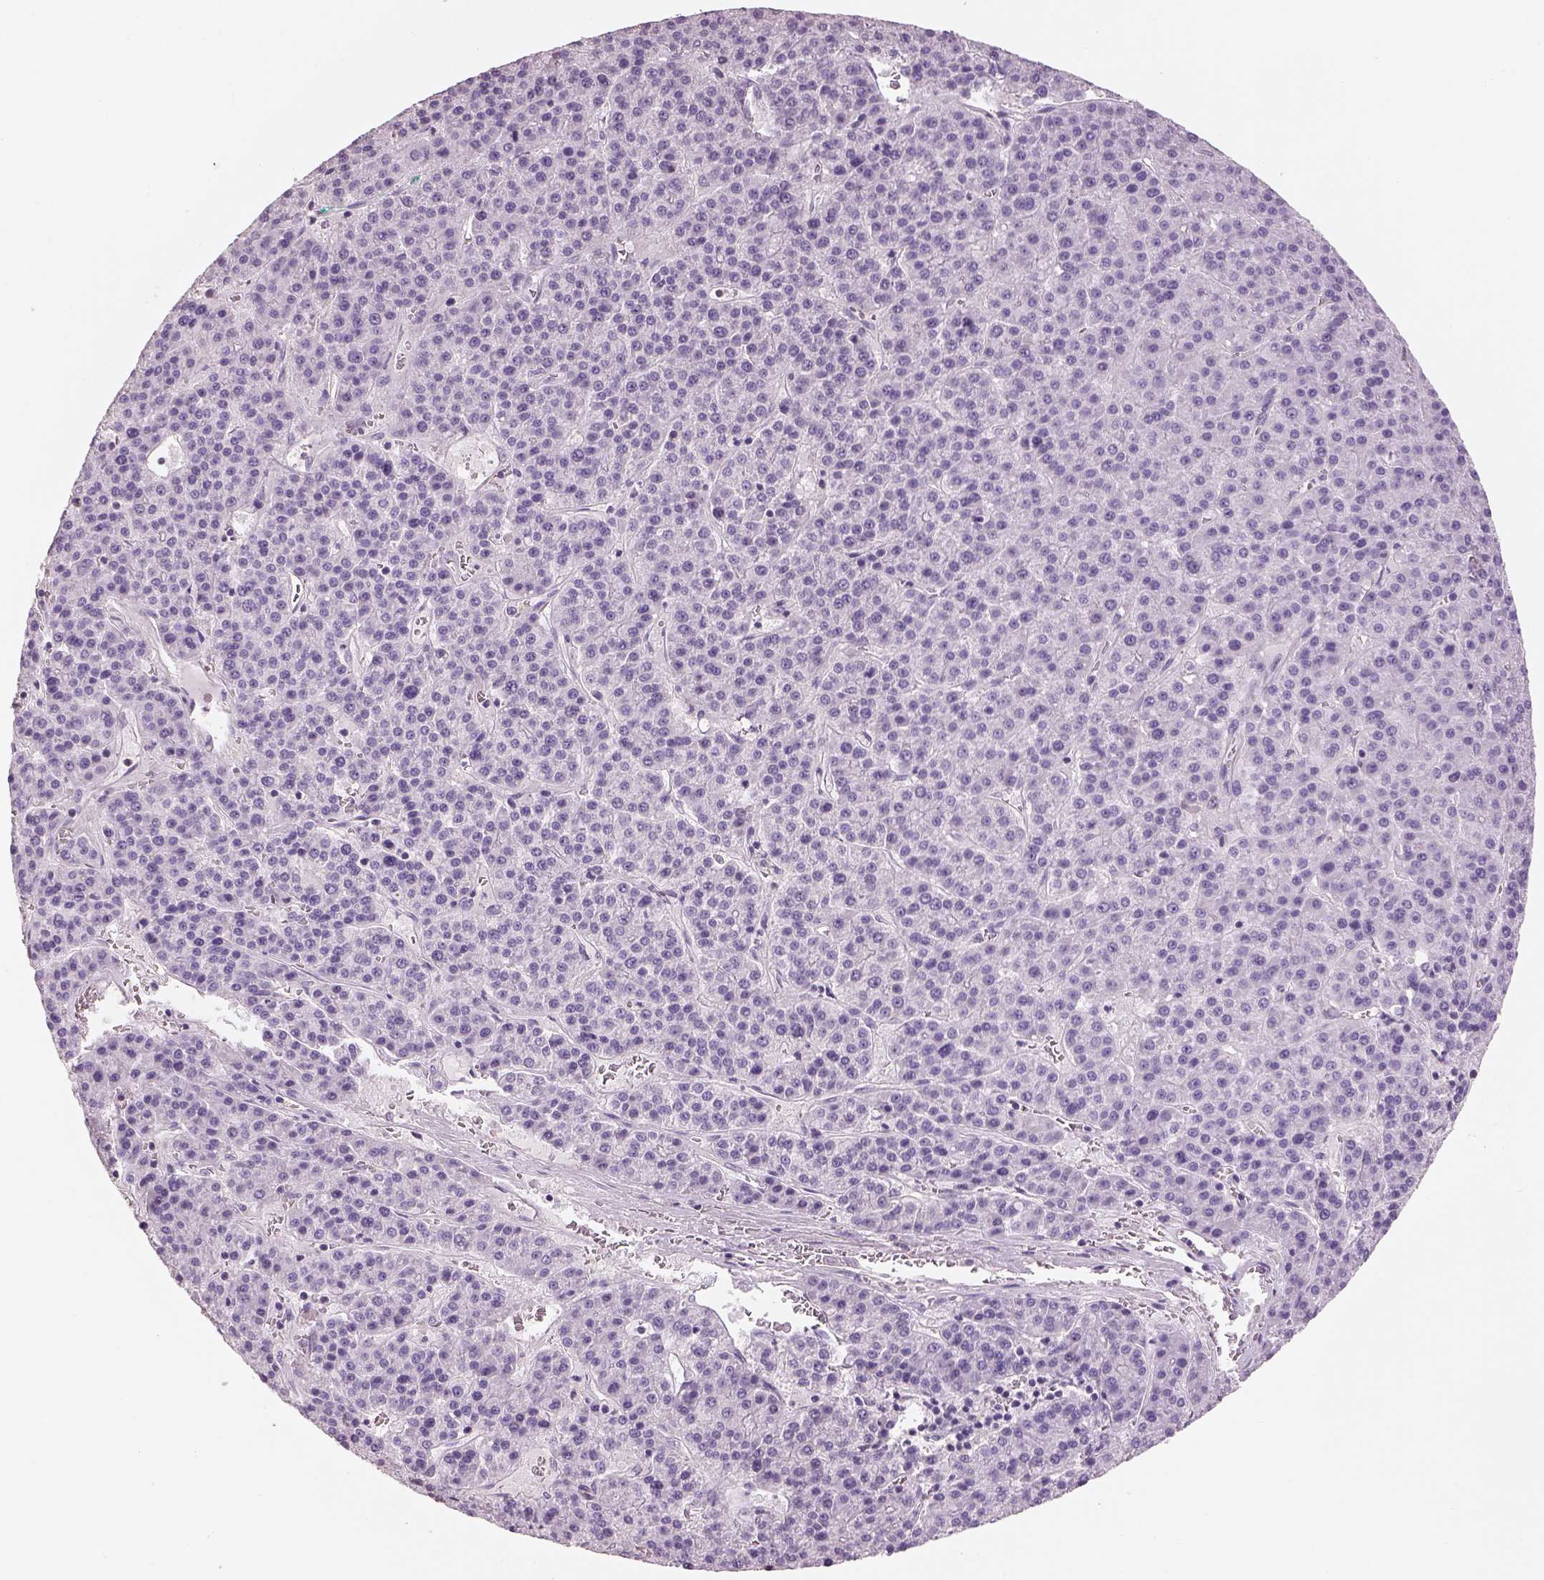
{"staining": {"intensity": "negative", "quantity": "none", "location": "none"}, "tissue": "liver cancer", "cell_type": "Tumor cells", "image_type": "cancer", "snomed": [{"axis": "morphology", "description": "Carcinoma, Hepatocellular, NOS"}, {"axis": "topography", "description": "Liver"}], "caption": "The micrograph reveals no staining of tumor cells in liver cancer (hepatocellular carcinoma).", "gene": "OTUD6A", "patient": {"sex": "female", "age": 58}}